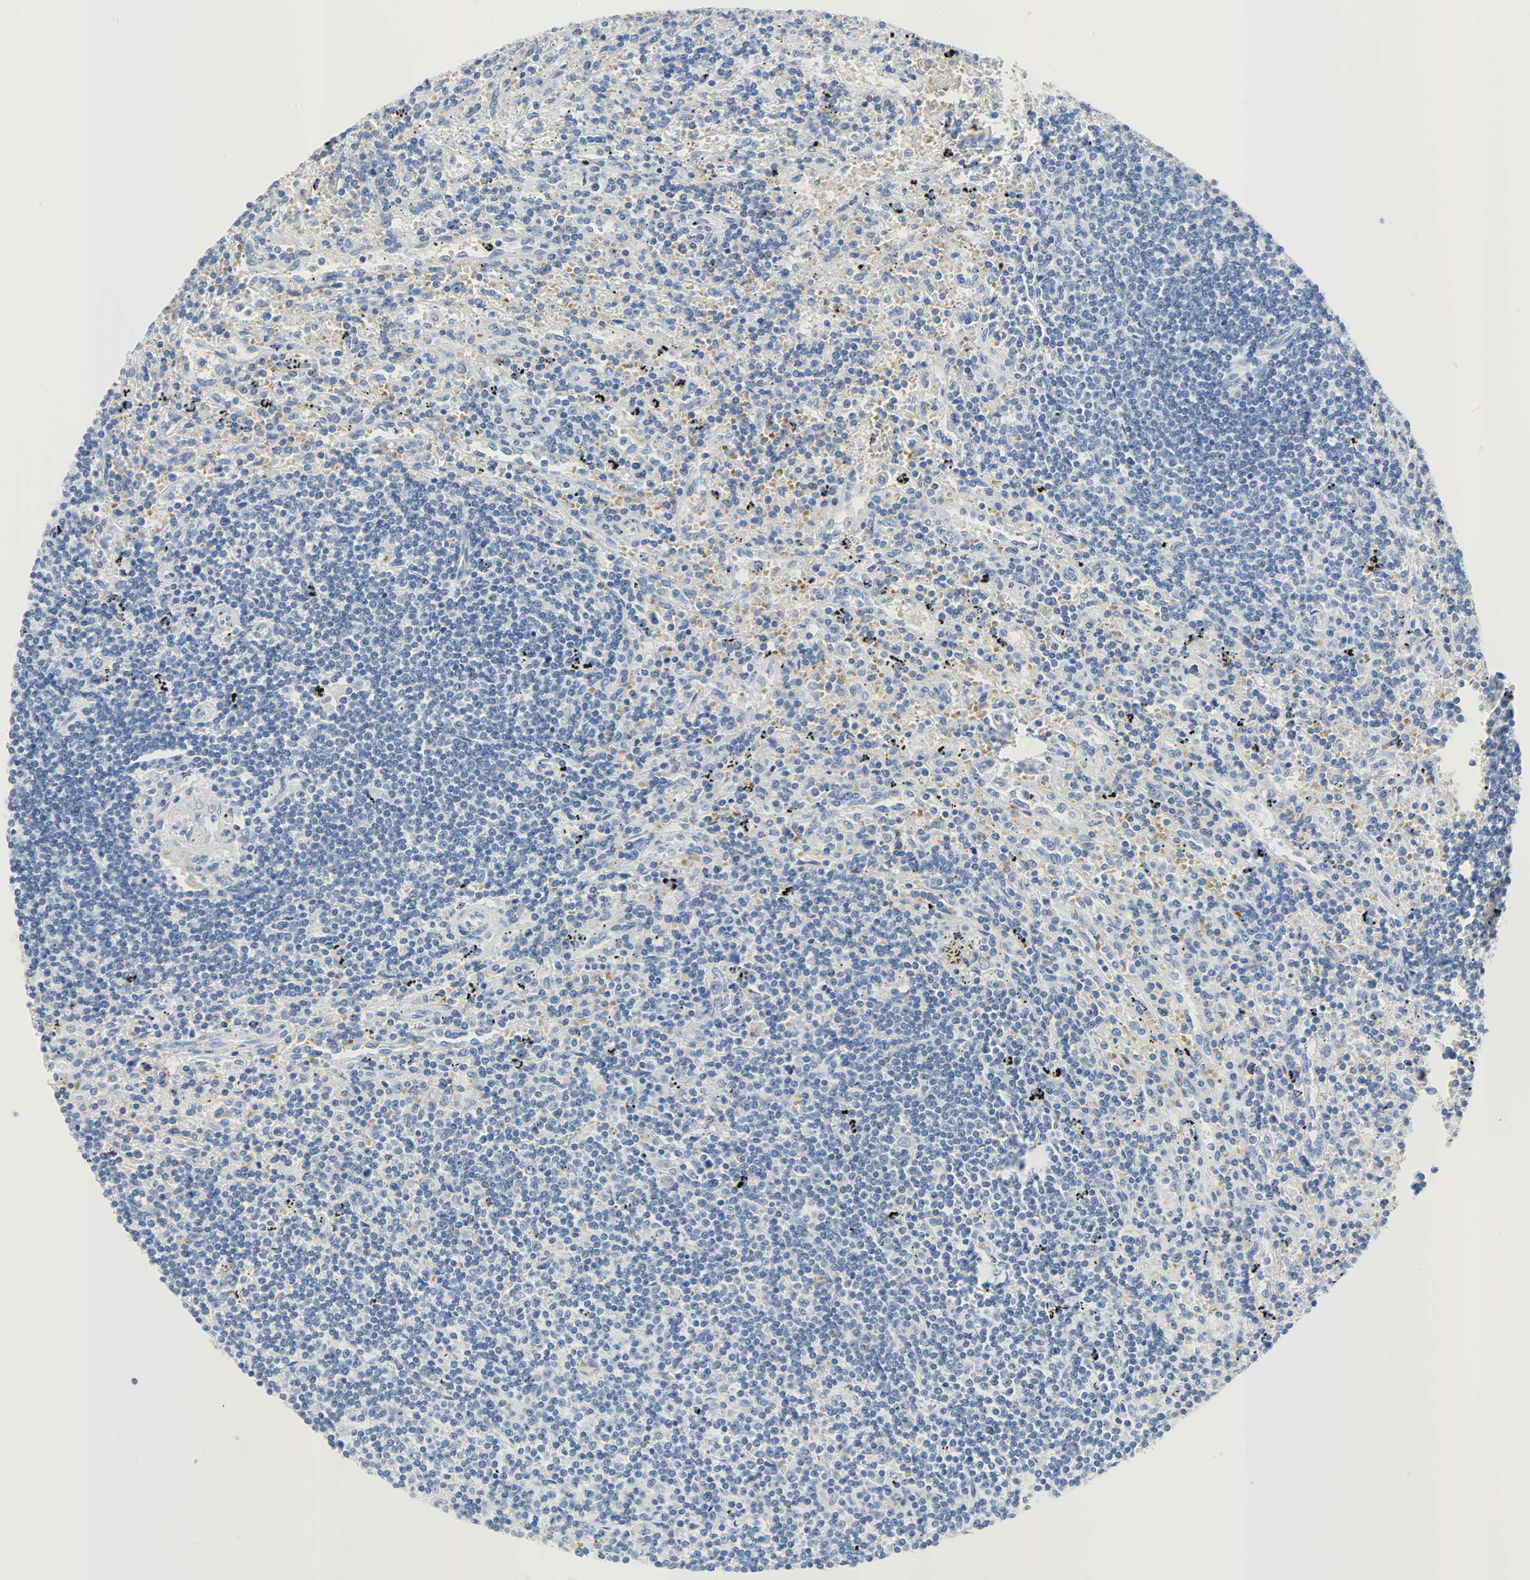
{"staining": {"intensity": "negative", "quantity": "none", "location": "none"}, "tissue": "lymphoma", "cell_type": "Tumor cells", "image_type": "cancer", "snomed": [{"axis": "morphology", "description": "Malignant lymphoma, non-Hodgkin's type, Low grade"}, {"axis": "topography", "description": "Spleen"}], "caption": "High magnification brightfield microscopy of lymphoma stained with DAB (brown) and counterstained with hematoxylin (blue): tumor cells show no significant staining.", "gene": "CA3", "patient": {"sex": "male", "age": 76}}